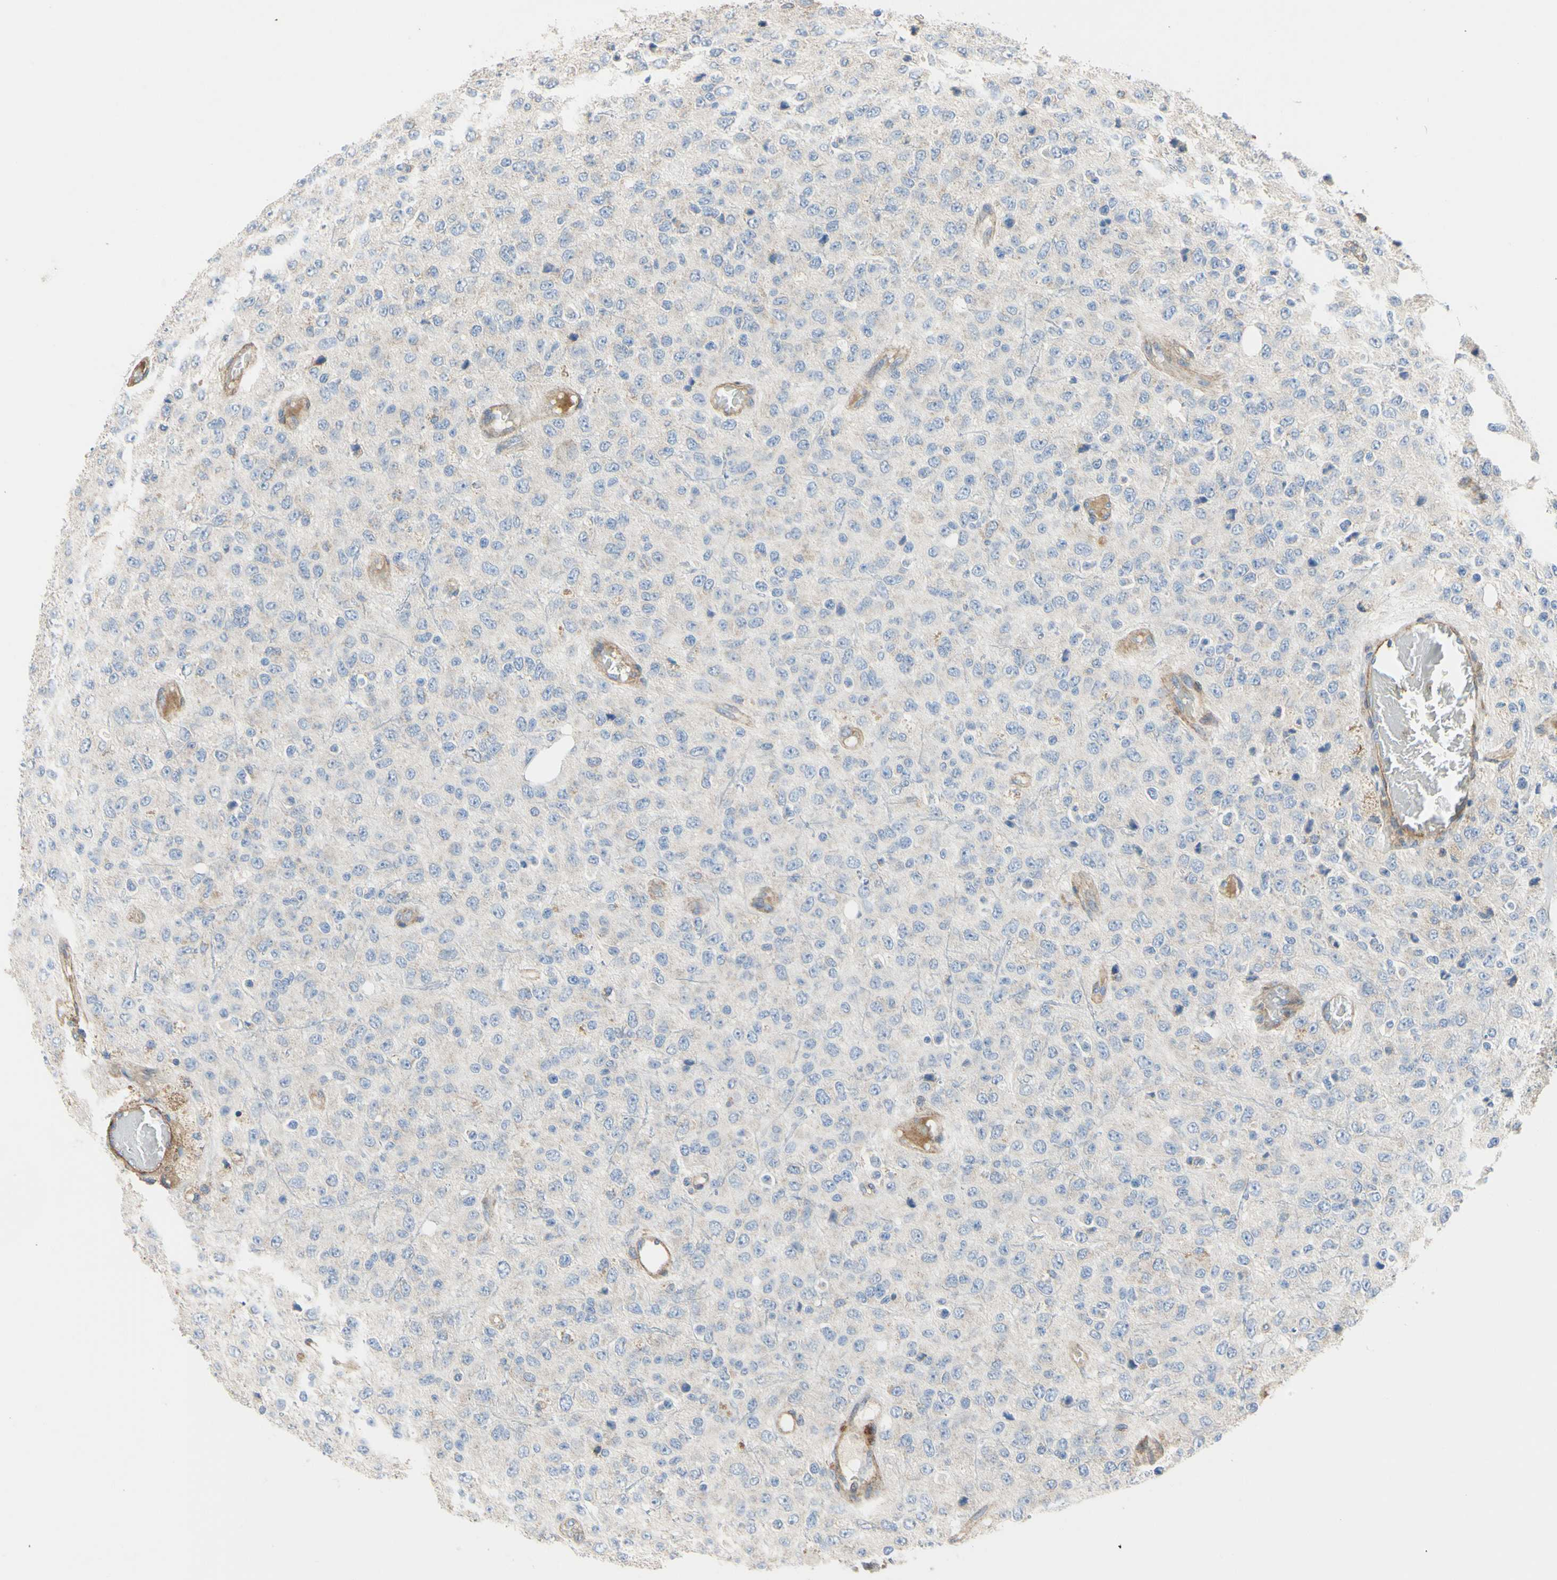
{"staining": {"intensity": "negative", "quantity": "none", "location": "none"}, "tissue": "glioma", "cell_type": "Tumor cells", "image_type": "cancer", "snomed": [{"axis": "morphology", "description": "Glioma, malignant, High grade"}, {"axis": "topography", "description": "pancreas cauda"}], "caption": "An immunohistochemistry histopathology image of high-grade glioma (malignant) is shown. There is no staining in tumor cells of high-grade glioma (malignant). Nuclei are stained in blue.", "gene": "BECN1", "patient": {"sex": "male", "age": 60}}